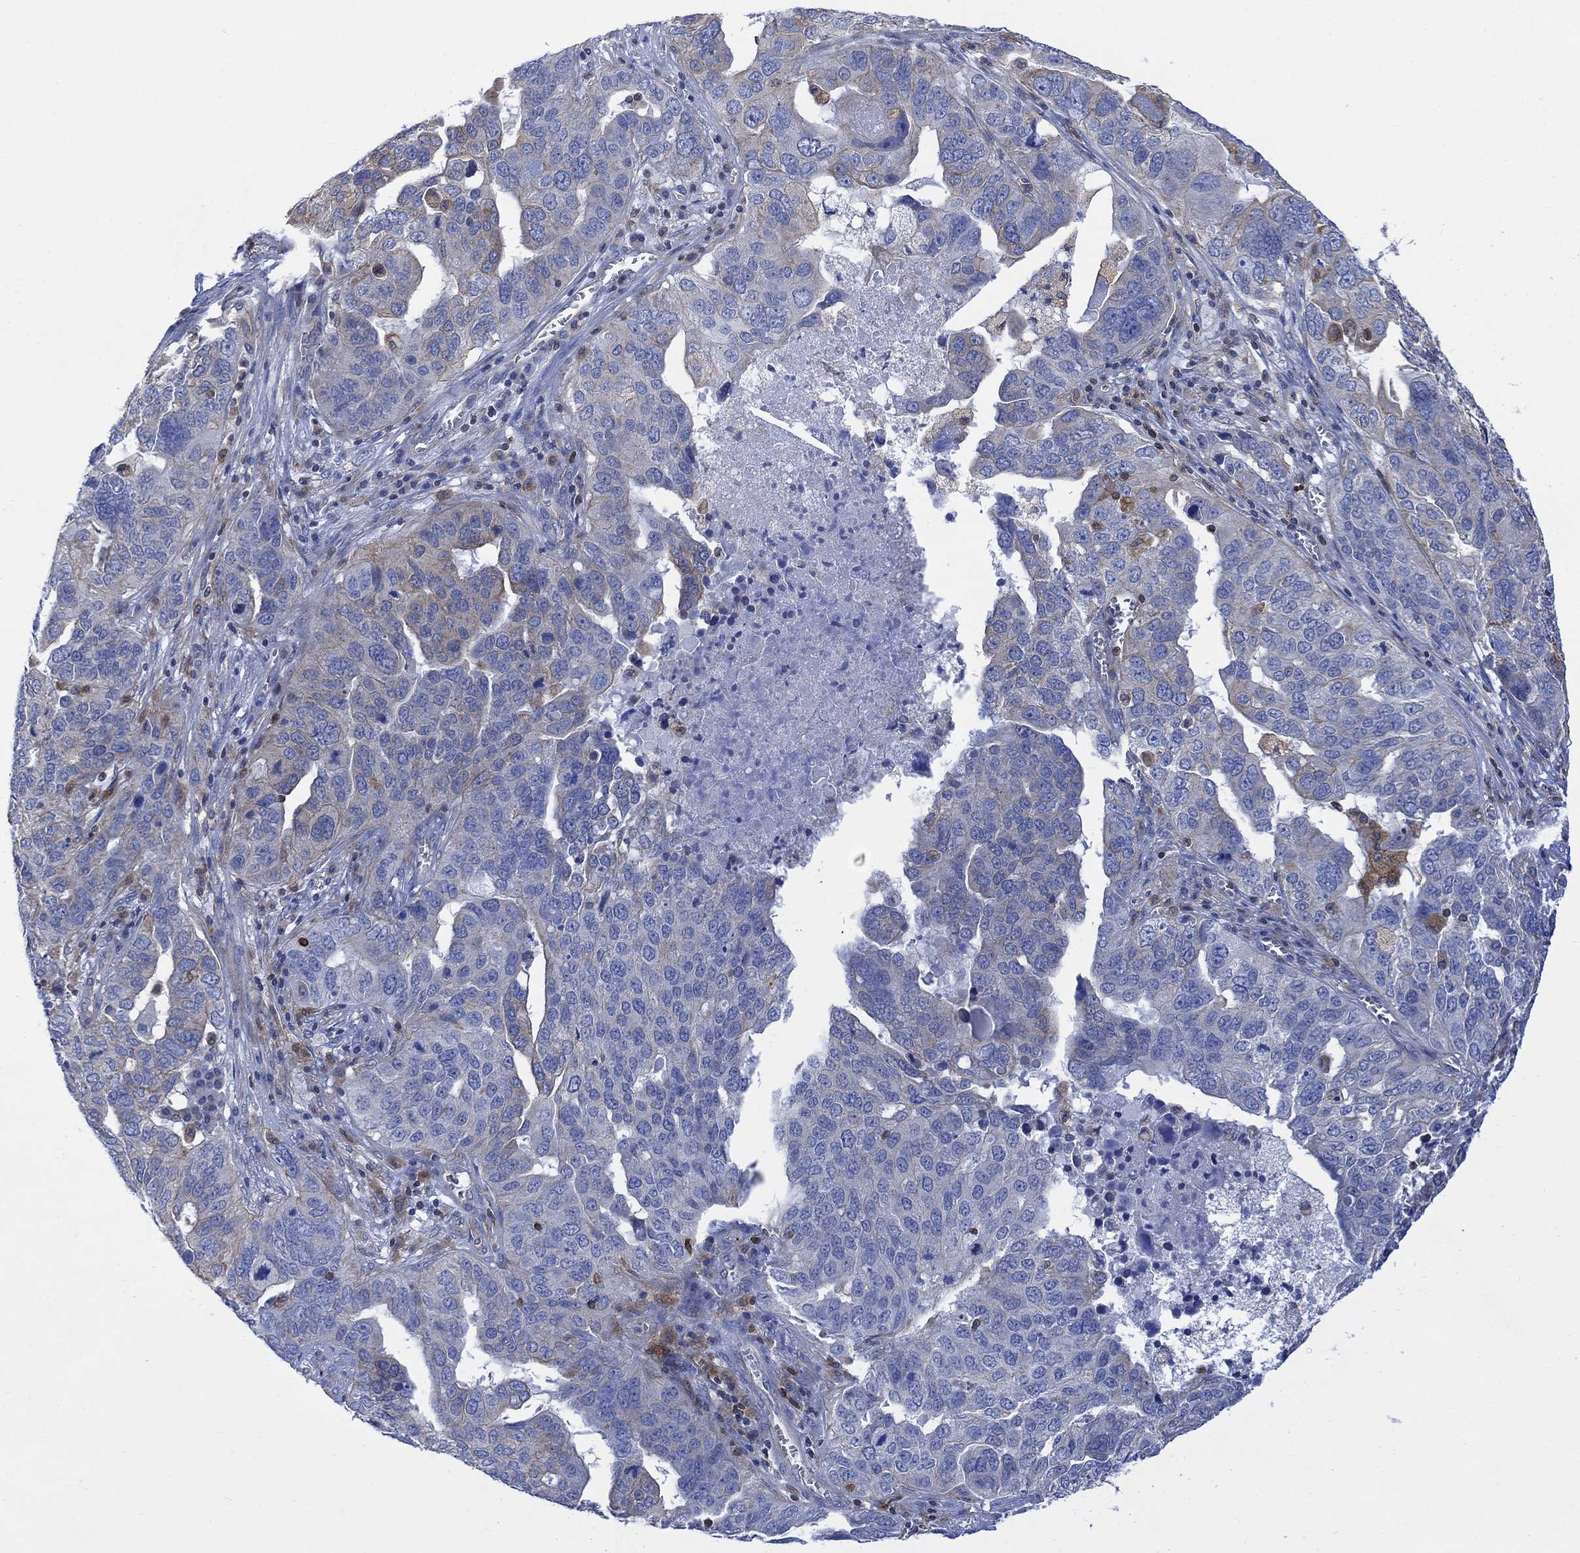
{"staining": {"intensity": "weak", "quantity": "<25%", "location": "cytoplasmic/membranous"}, "tissue": "ovarian cancer", "cell_type": "Tumor cells", "image_type": "cancer", "snomed": [{"axis": "morphology", "description": "Carcinoma, endometroid"}, {"axis": "topography", "description": "Soft tissue"}, {"axis": "topography", "description": "Ovary"}], "caption": "Endometroid carcinoma (ovarian) stained for a protein using immunohistochemistry (IHC) exhibits no positivity tumor cells.", "gene": "GBP5", "patient": {"sex": "female", "age": 52}}